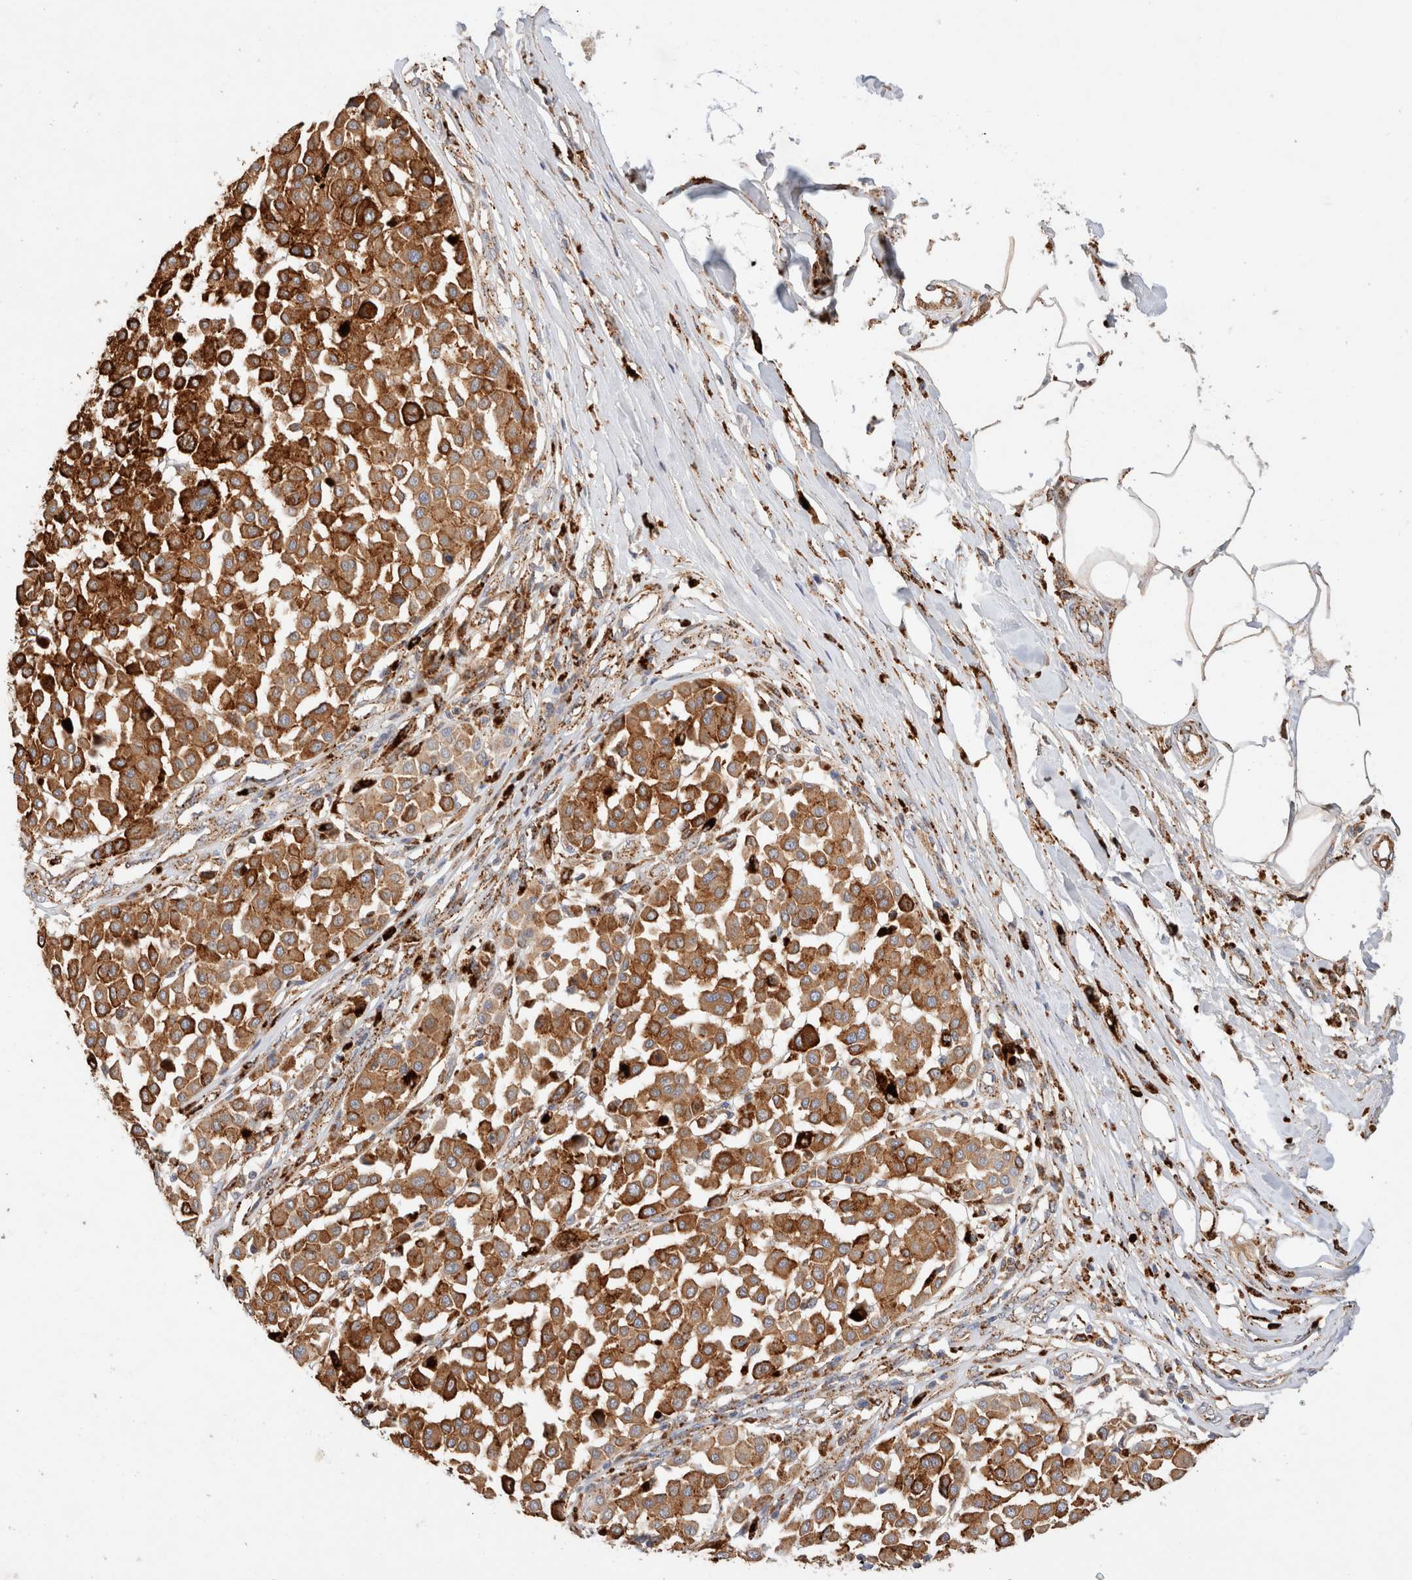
{"staining": {"intensity": "moderate", "quantity": ">75%", "location": "cytoplasmic/membranous"}, "tissue": "melanoma", "cell_type": "Tumor cells", "image_type": "cancer", "snomed": [{"axis": "morphology", "description": "Malignant melanoma, Metastatic site"}, {"axis": "topography", "description": "Soft tissue"}], "caption": "Immunohistochemistry (DAB) staining of melanoma shows moderate cytoplasmic/membranous protein expression in approximately >75% of tumor cells.", "gene": "RABEPK", "patient": {"sex": "male", "age": 41}}